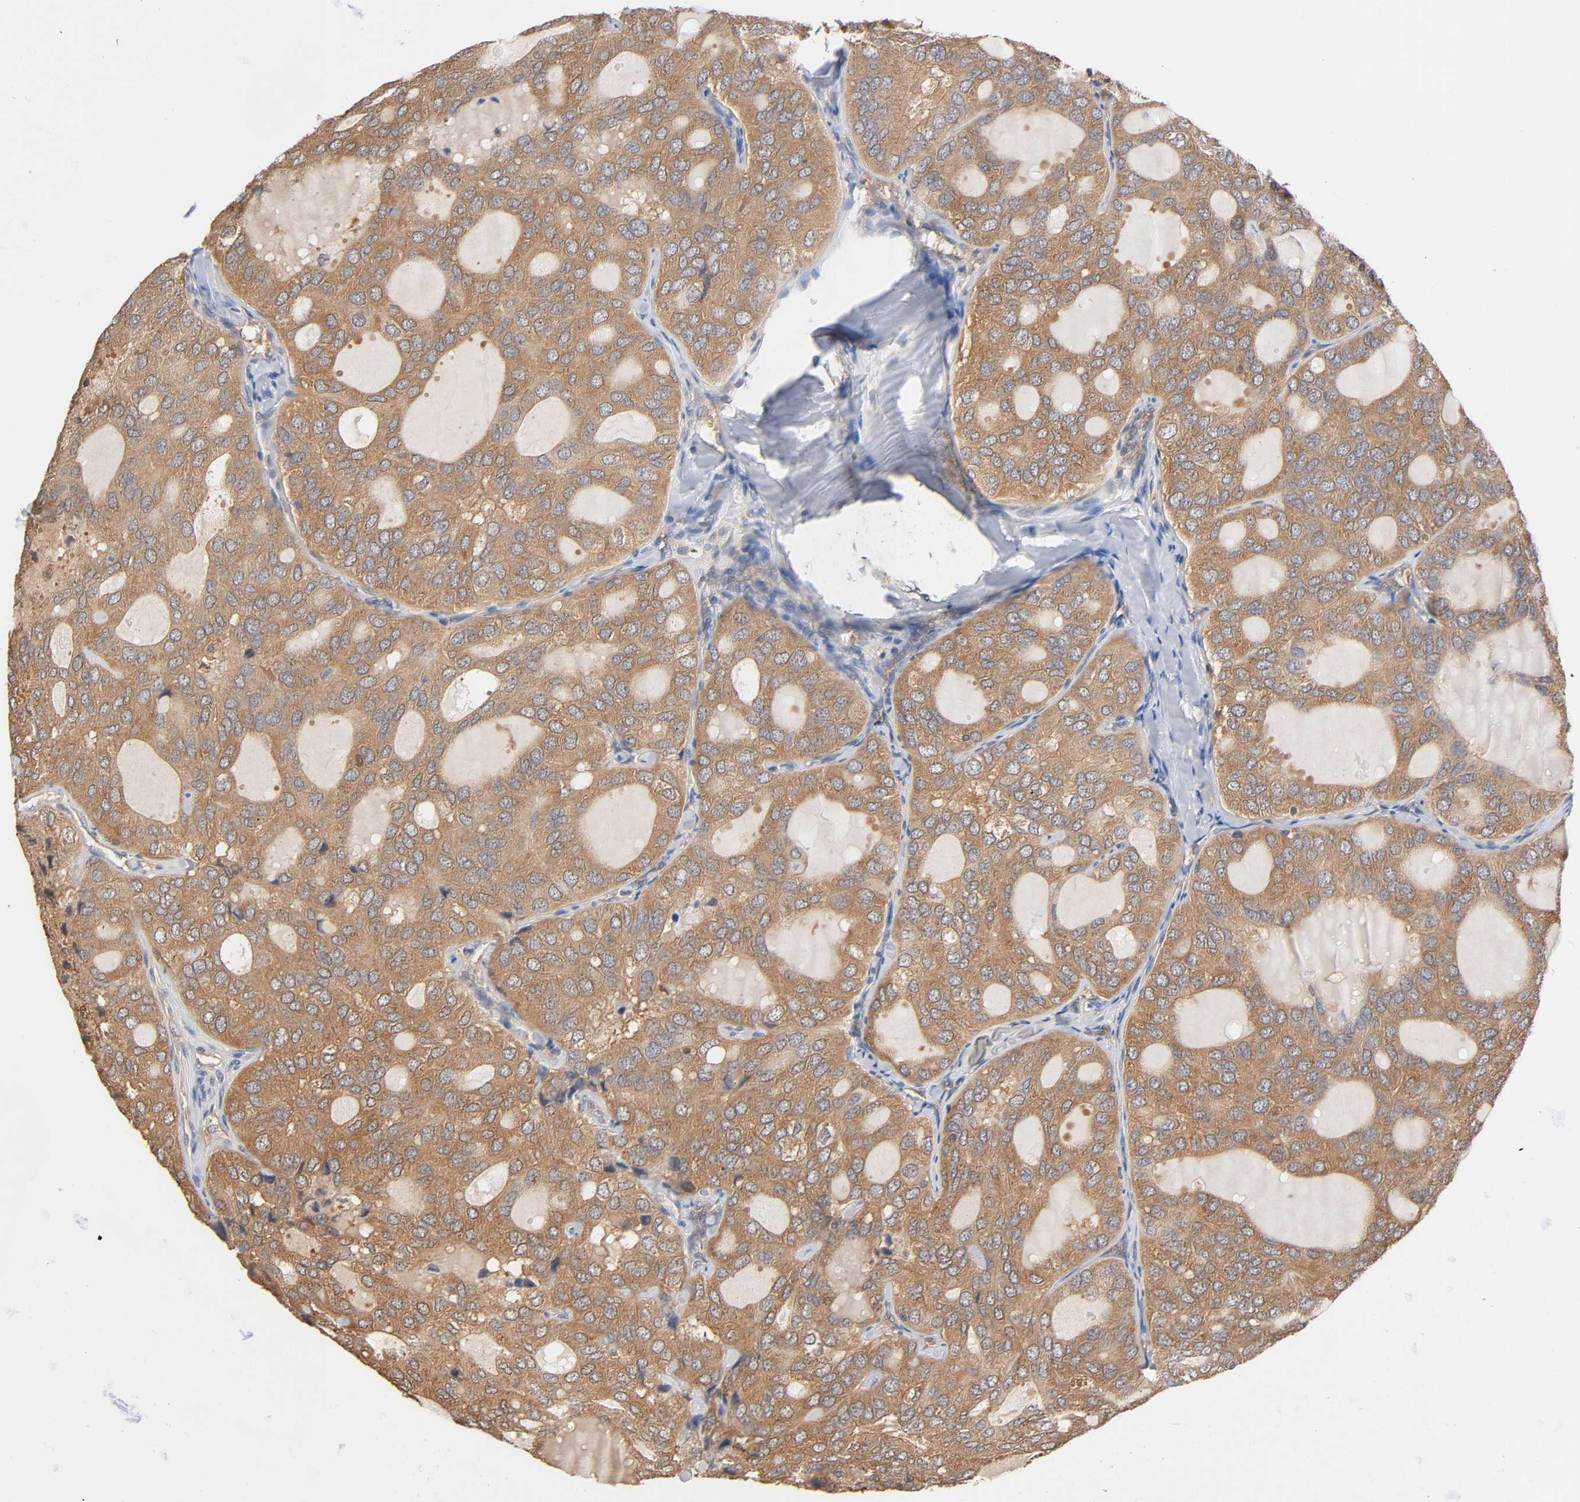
{"staining": {"intensity": "moderate", "quantity": ">75%", "location": "cytoplasmic/membranous"}, "tissue": "thyroid cancer", "cell_type": "Tumor cells", "image_type": "cancer", "snomed": [{"axis": "morphology", "description": "Follicular adenoma carcinoma, NOS"}, {"axis": "topography", "description": "Thyroid gland"}], "caption": "This micrograph exhibits thyroid cancer stained with immunohistochemistry to label a protein in brown. The cytoplasmic/membranous of tumor cells show moderate positivity for the protein. Nuclei are counter-stained blue.", "gene": "ALDOA", "patient": {"sex": "male", "age": 75}}